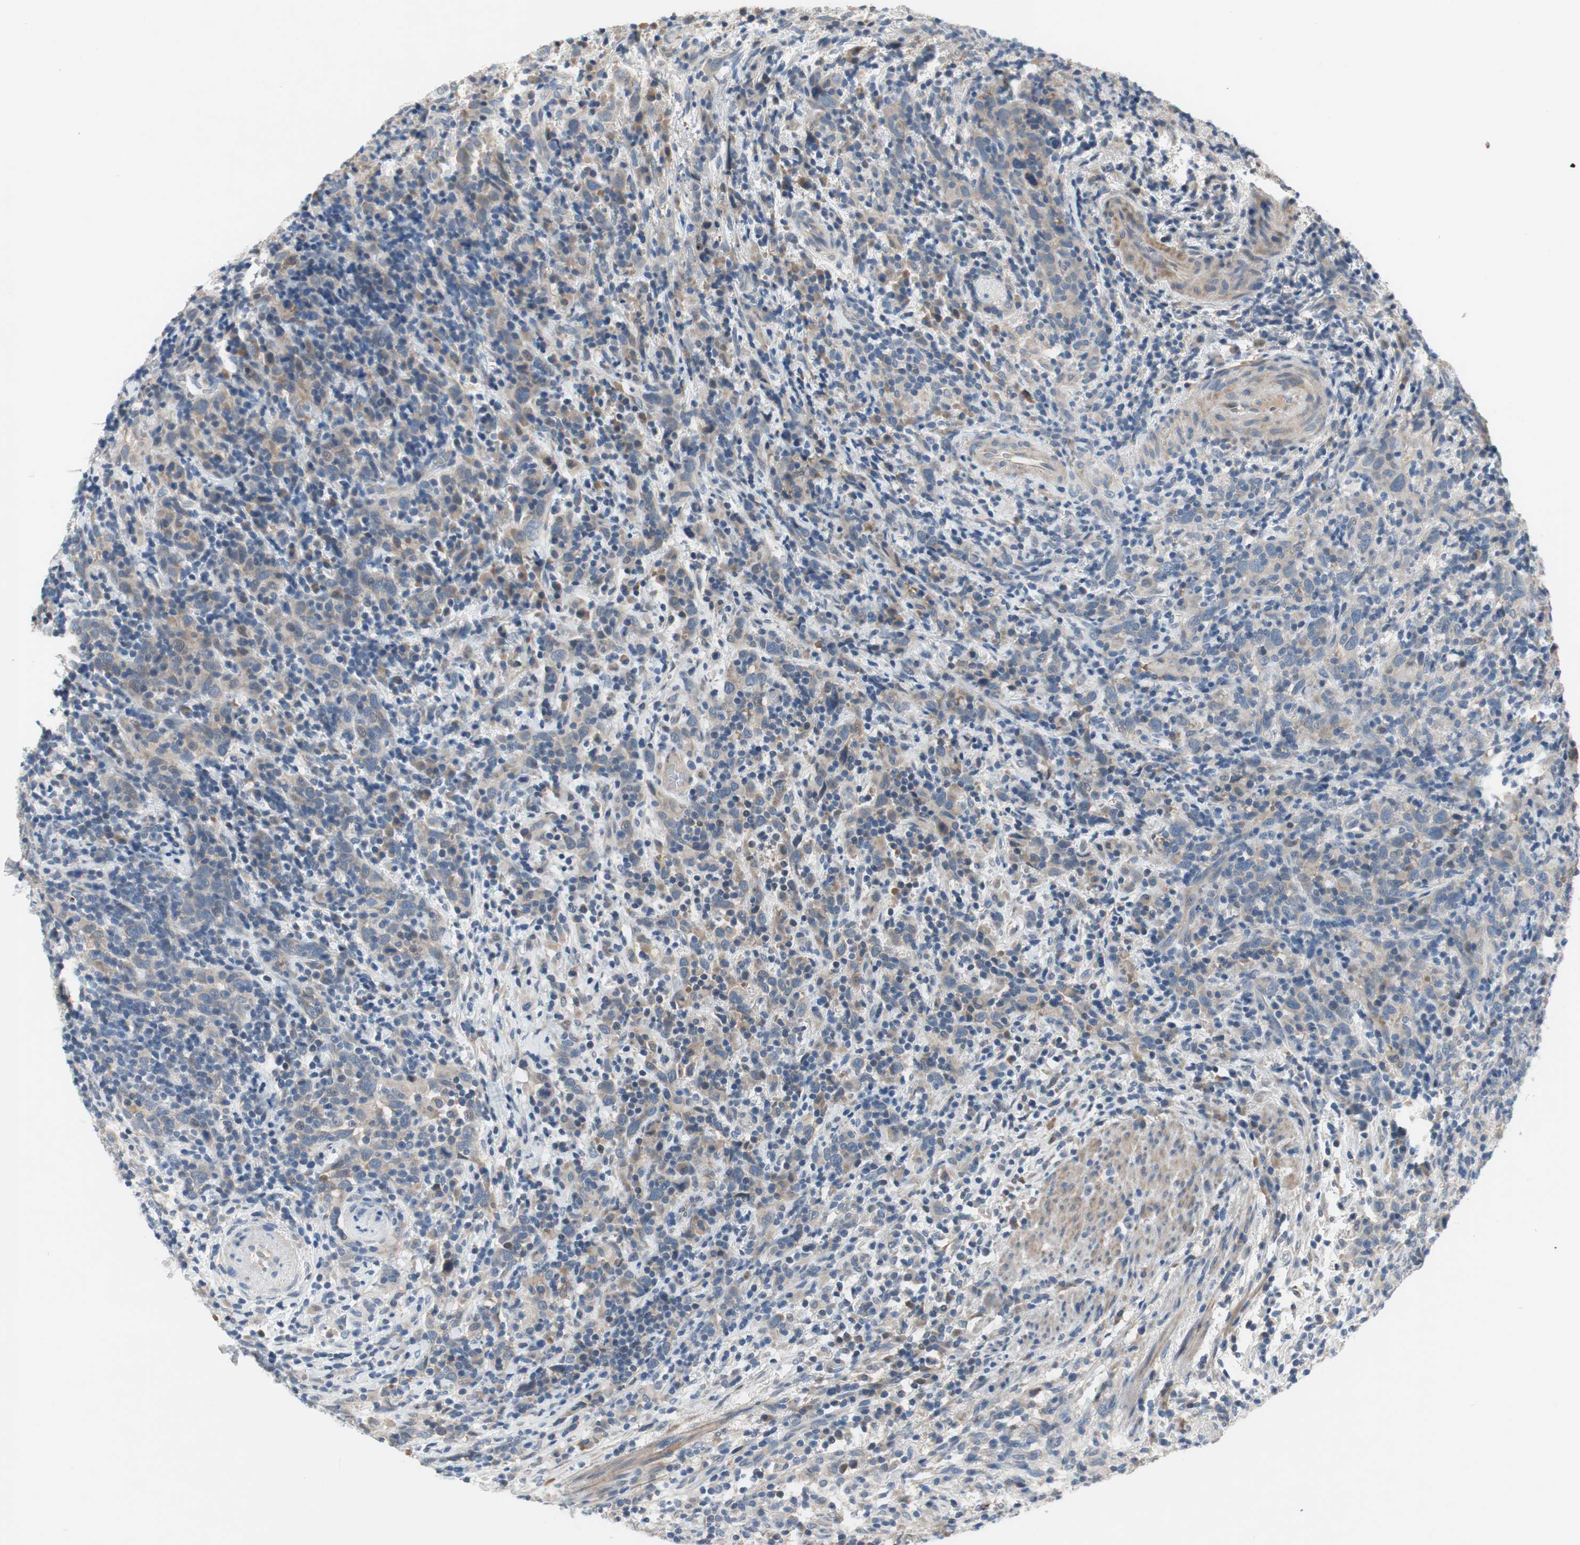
{"staining": {"intensity": "negative", "quantity": "none", "location": "none"}, "tissue": "urothelial cancer", "cell_type": "Tumor cells", "image_type": "cancer", "snomed": [{"axis": "morphology", "description": "Urothelial carcinoma, High grade"}, {"axis": "topography", "description": "Urinary bladder"}], "caption": "Immunohistochemical staining of human urothelial carcinoma (high-grade) reveals no significant positivity in tumor cells. Brightfield microscopy of immunohistochemistry stained with DAB (3,3'-diaminobenzidine) (brown) and hematoxylin (blue), captured at high magnification.", "gene": "TACR3", "patient": {"sex": "male", "age": 61}}